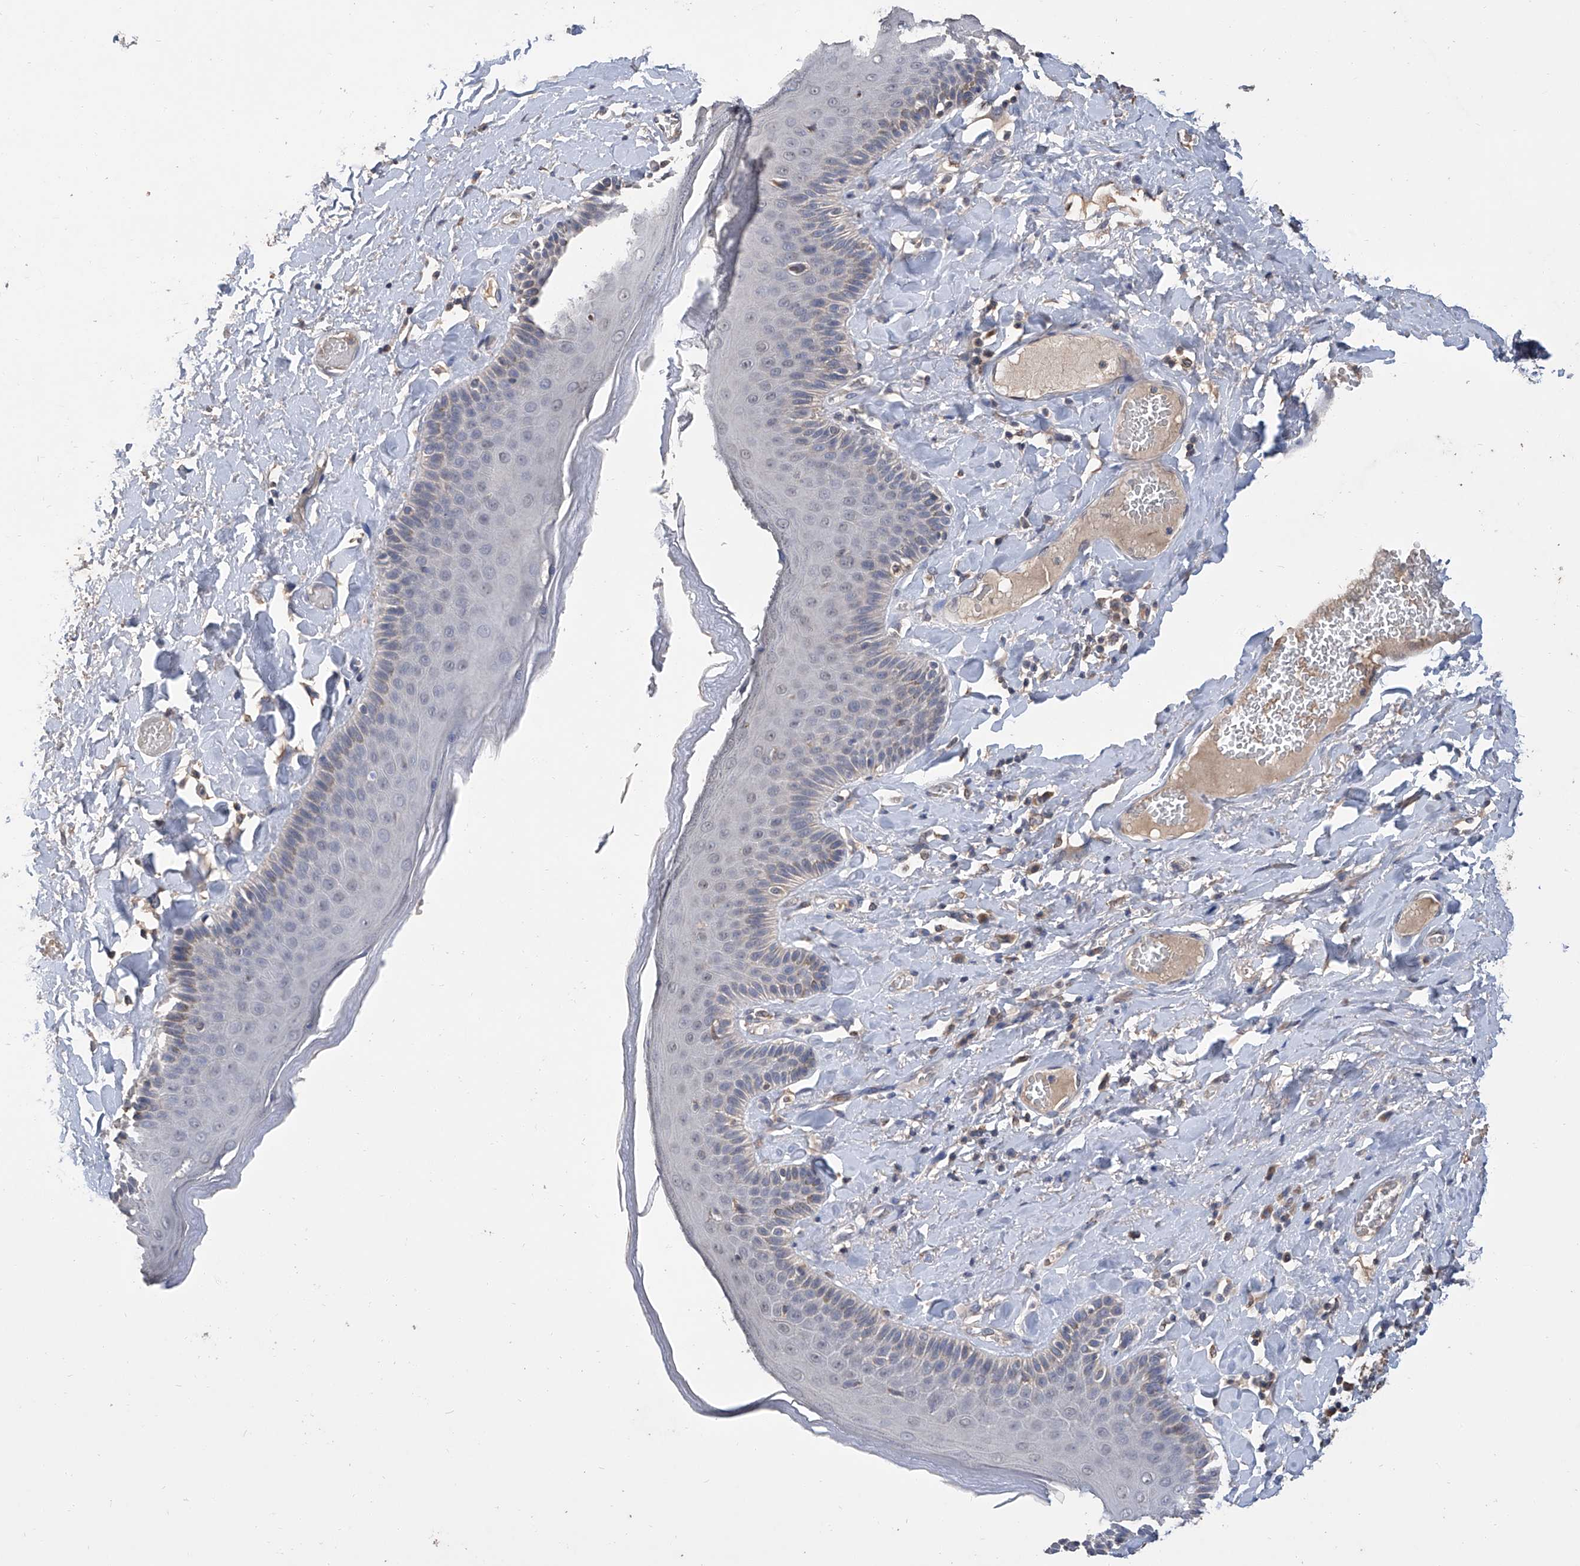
{"staining": {"intensity": "moderate", "quantity": "<25%", "location": "cytoplasmic/membranous"}, "tissue": "skin", "cell_type": "Epidermal cells", "image_type": "normal", "snomed": [{"axis": "morphology", "description": "Normal tissue, NOS"}, {"axis": "topography", "description": "Anal"}], "caption": "IHC photomicrograph of unremarkable skin stained for a protein (brown), which reveals low levels of moderate cytoplasmic/membranous staining in approximately <25% of epidermal cells.", "gene": "GPT", "patient": {"sex": "male", "age": 69}}